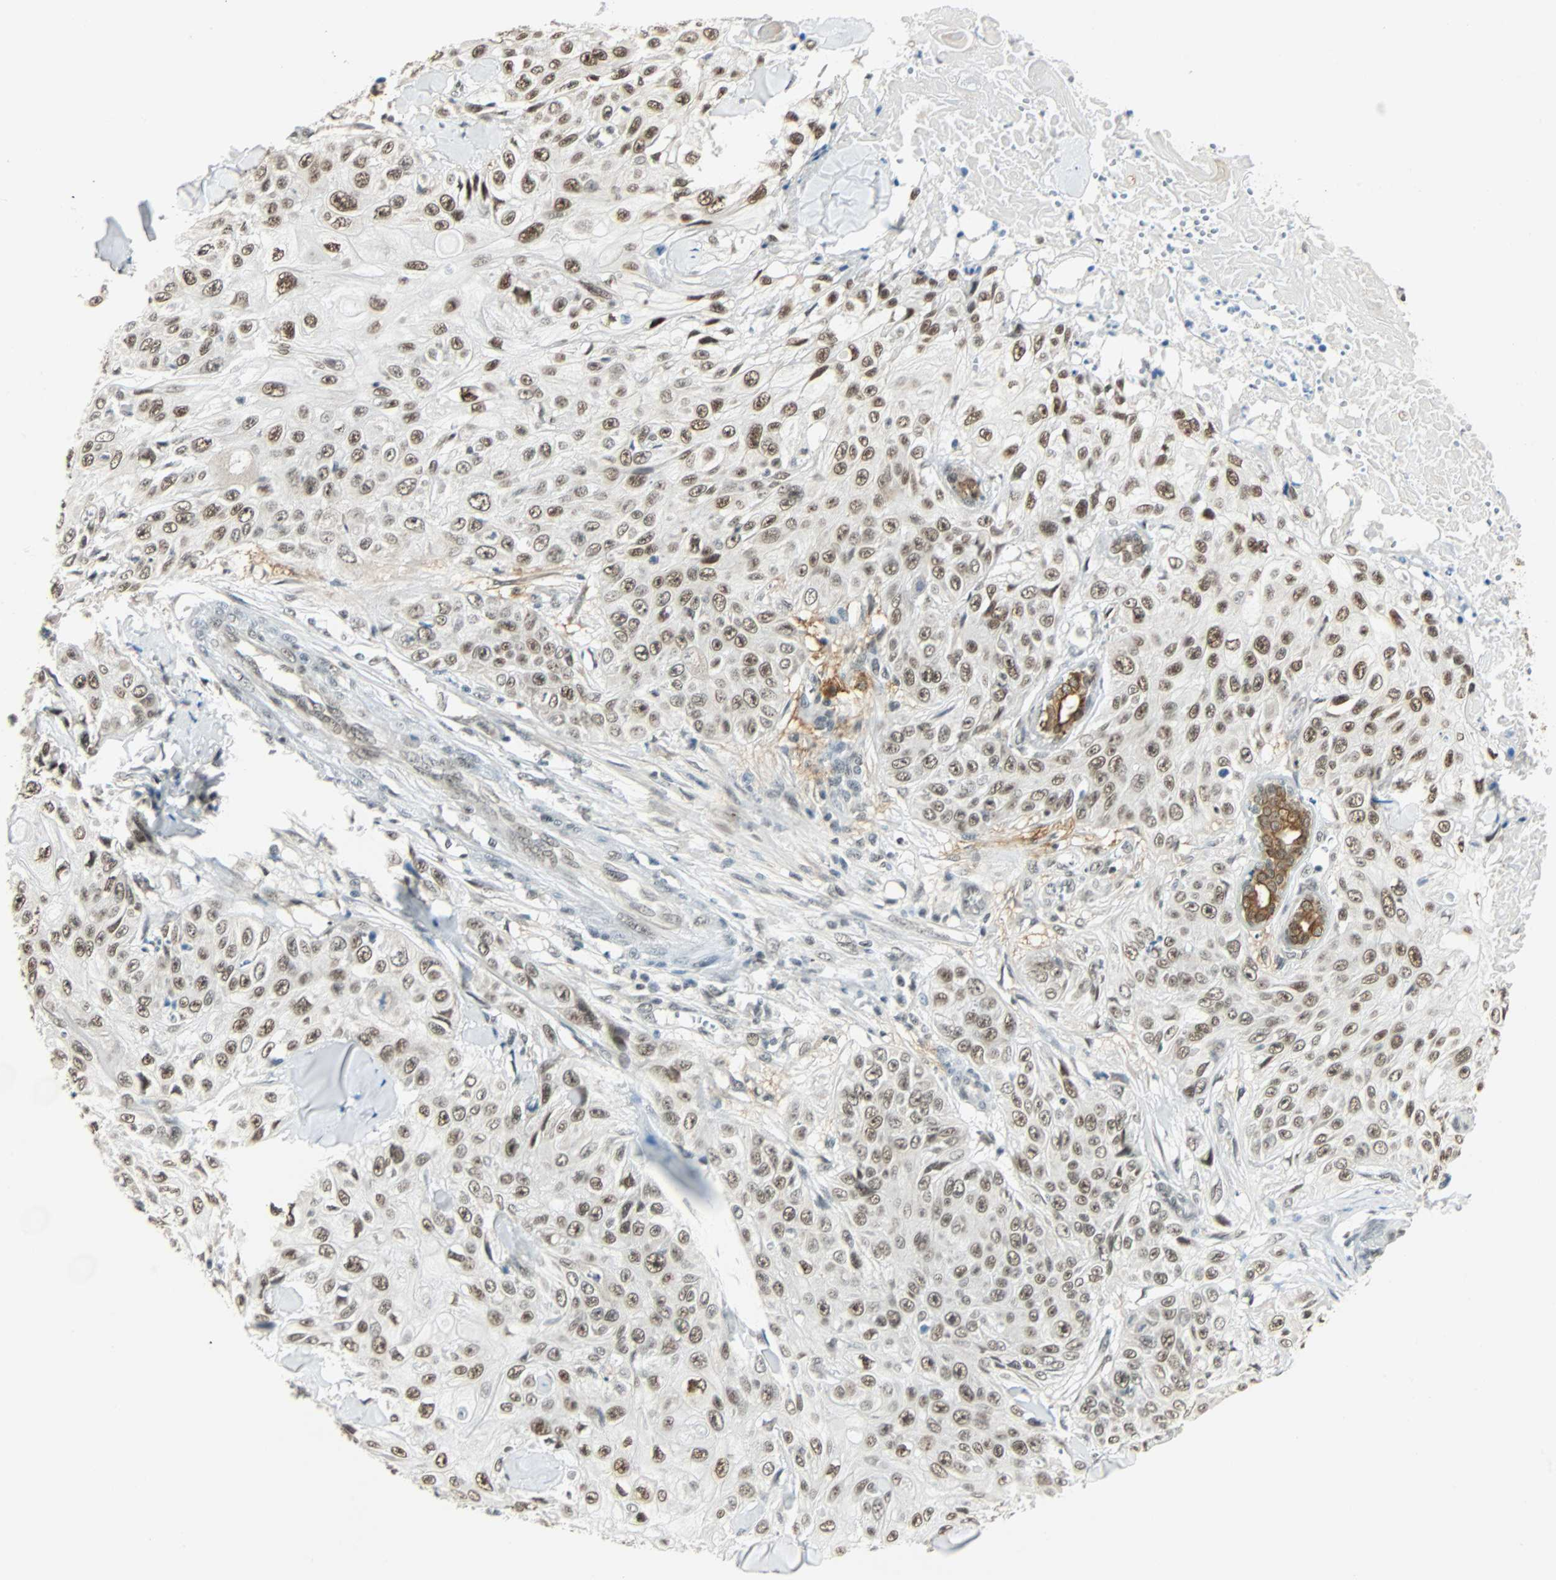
{"staining": {"intensity": "strong", "quantity": ">75%", "location": "nuclear"}, "tissue": "skin cancer", "cell_type": "Tumor cells", "image_type": "cancer", "snomed": [{"axis": "morphology", "description": "Squamous cell carcinoma, NOS"}, {"axis": "topography", "description": "Skin"}], "caption": "This histopathology image reveals immunohistochemistry (IHC) staining of human skin squamous cell carcinoma, with high strong nuclear staining in about >75% of tumor cells.", "gene": "NELFE", "patient": {"sex": "male", "age": 86}}